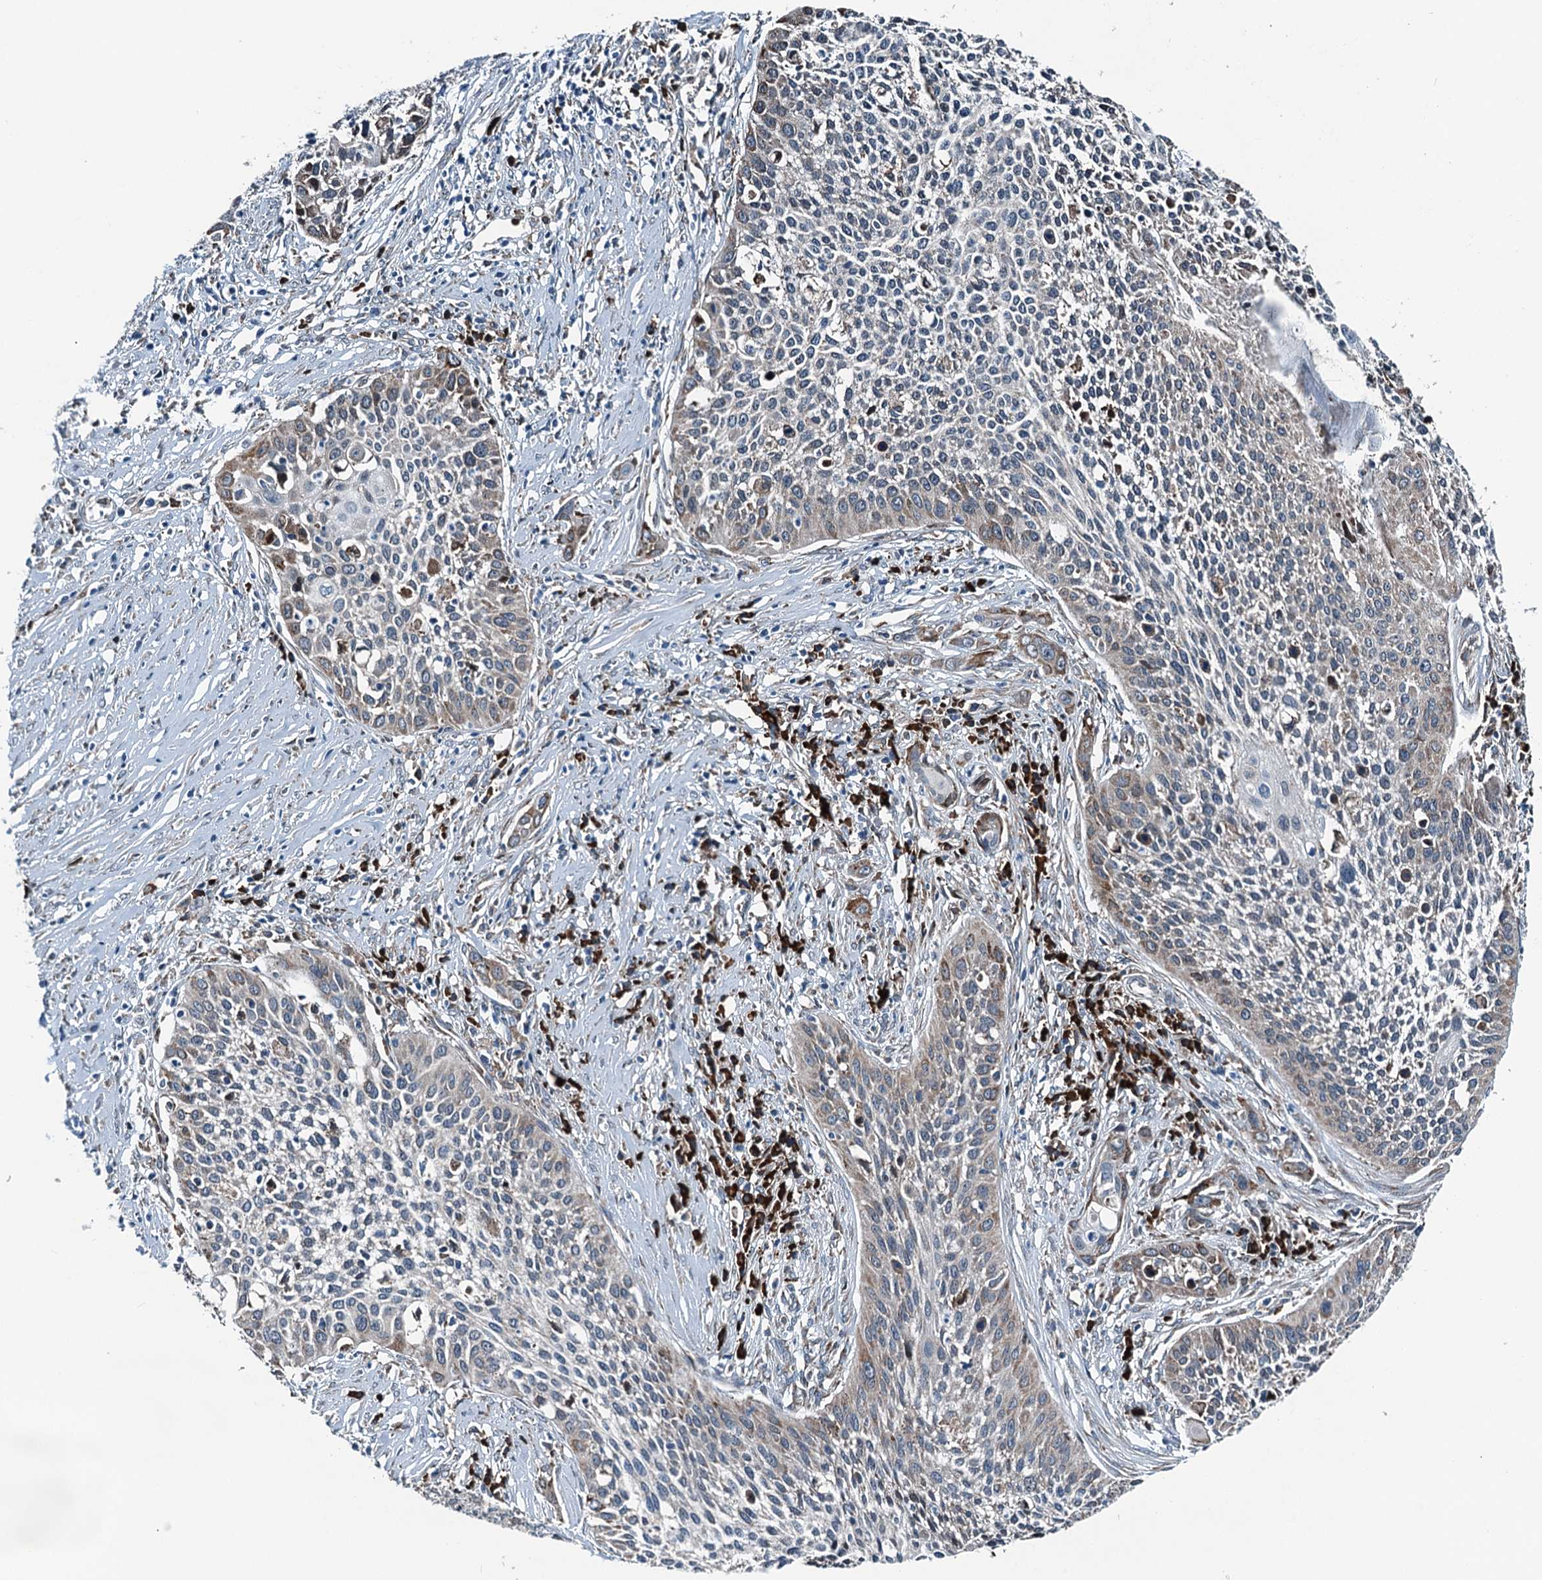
{"staining": {"intensity": "moderate", "quantity": "<25%", "location": "cytoplasmic/membranous"}, "tissue": "cervical cancer", "cell_type": "Tumor cells", "image_type": "cancer", "snomed": [{"axis": "morphology", "description": "Squamous cell carcinoma, NOS"}, {"axis": "topography", "description": "Cervix"}], "caption": "Protein expression analysis of cervical squamous cell carcinoma displays moderate cytoplasmic/membranous staining in about <25% of tumor cells.", "gene": "TAMALIN", "patient": {"sex": "female", "age": 34}}